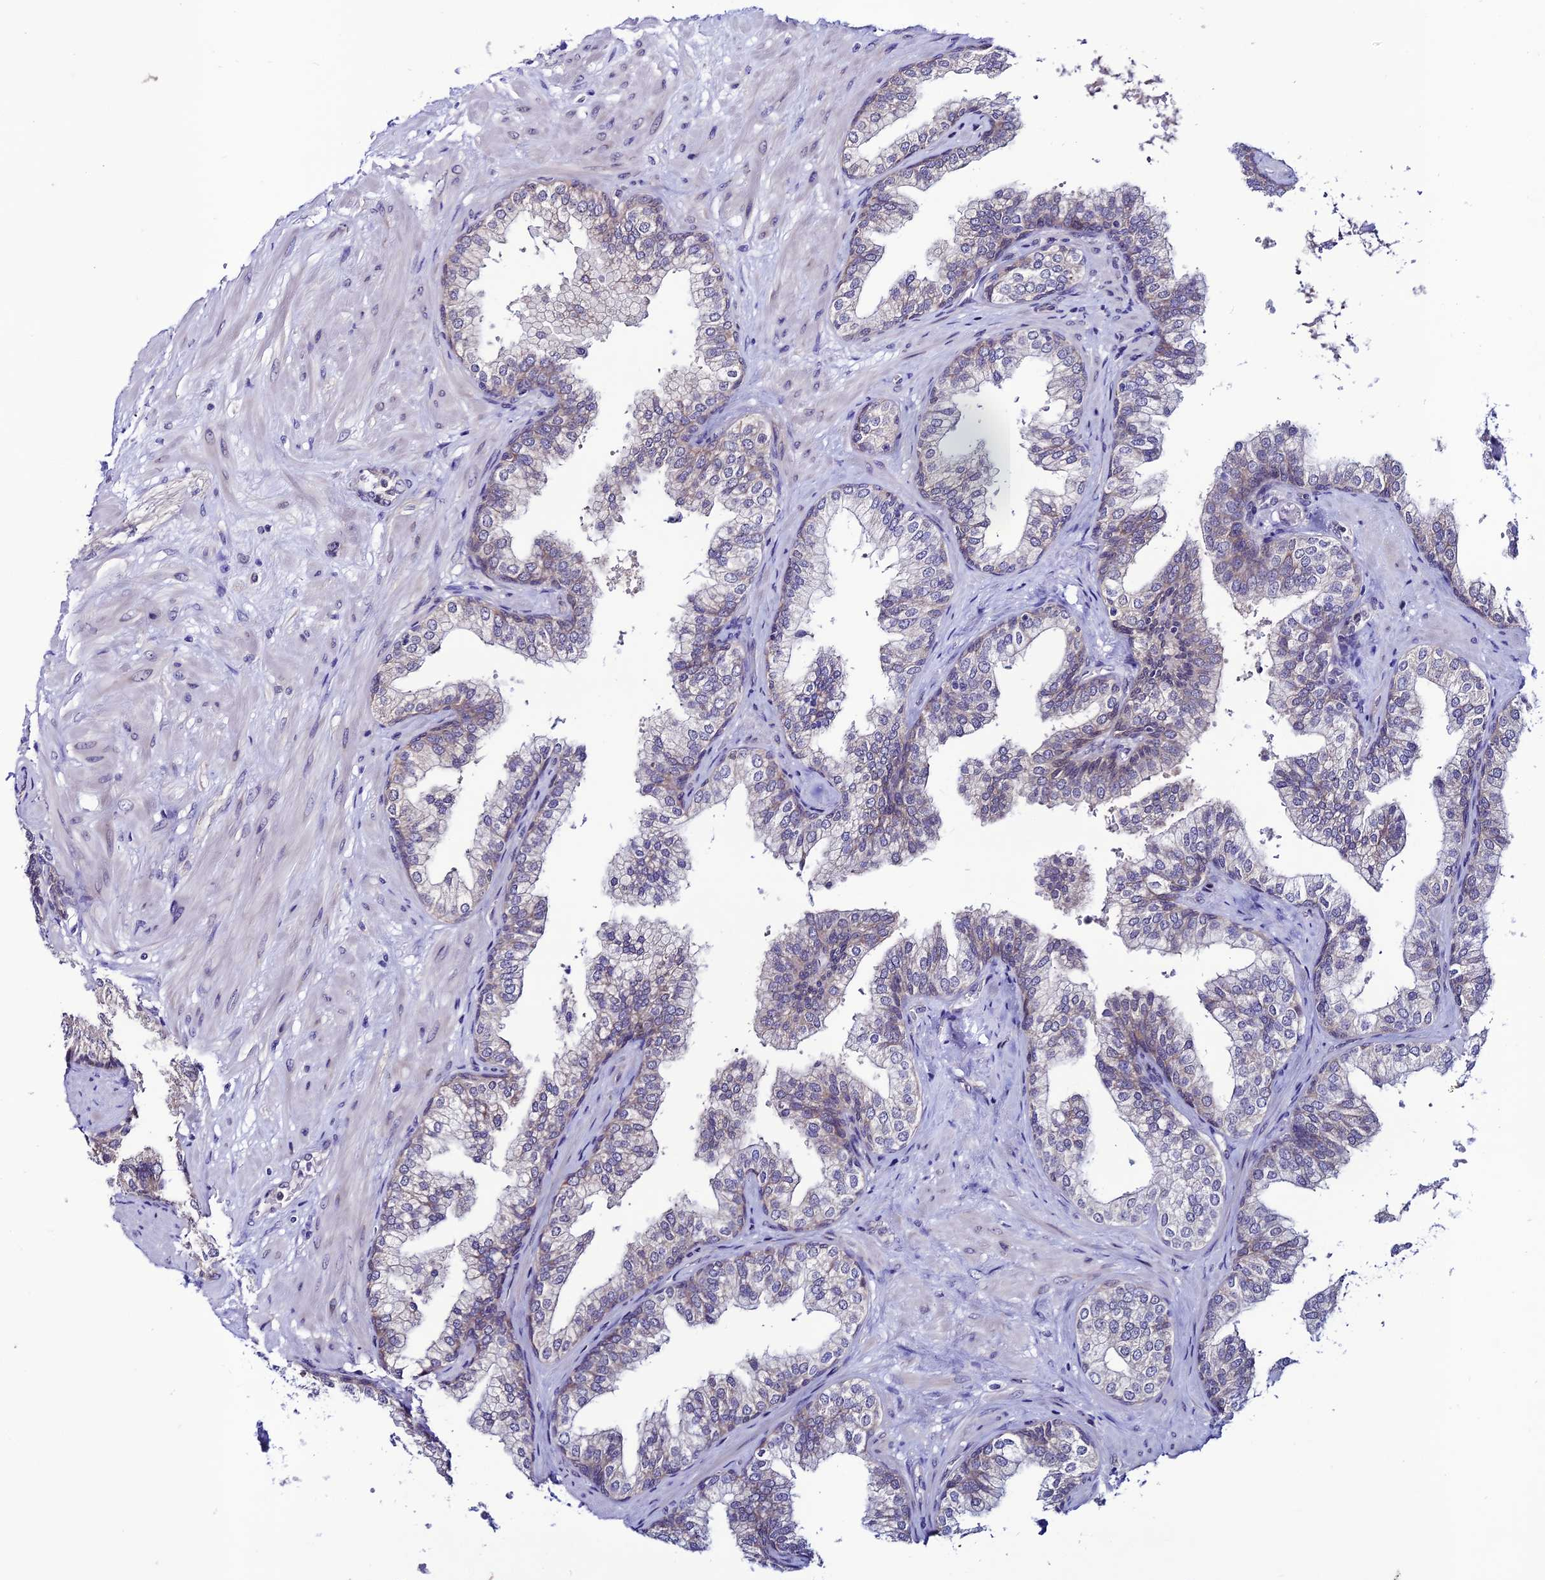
{"staining": {"intensity": "weak", "quantity": "<25%", "location": "cytoplasmic/membranous"}, "tissue": "prostate", "cell_type": "Glandular cells", "image_type": "normal", "snomed": [{"axis": "morphology", "description": "Normal tissue, NOS"}, {"axis": "topography", "description": "Prostate"}], "caption": "An image of prostate stained for a protein displays no brown staining in glandular cells.", "gene": "FZD8", "patient": {"sex": "male", "age": 60}}